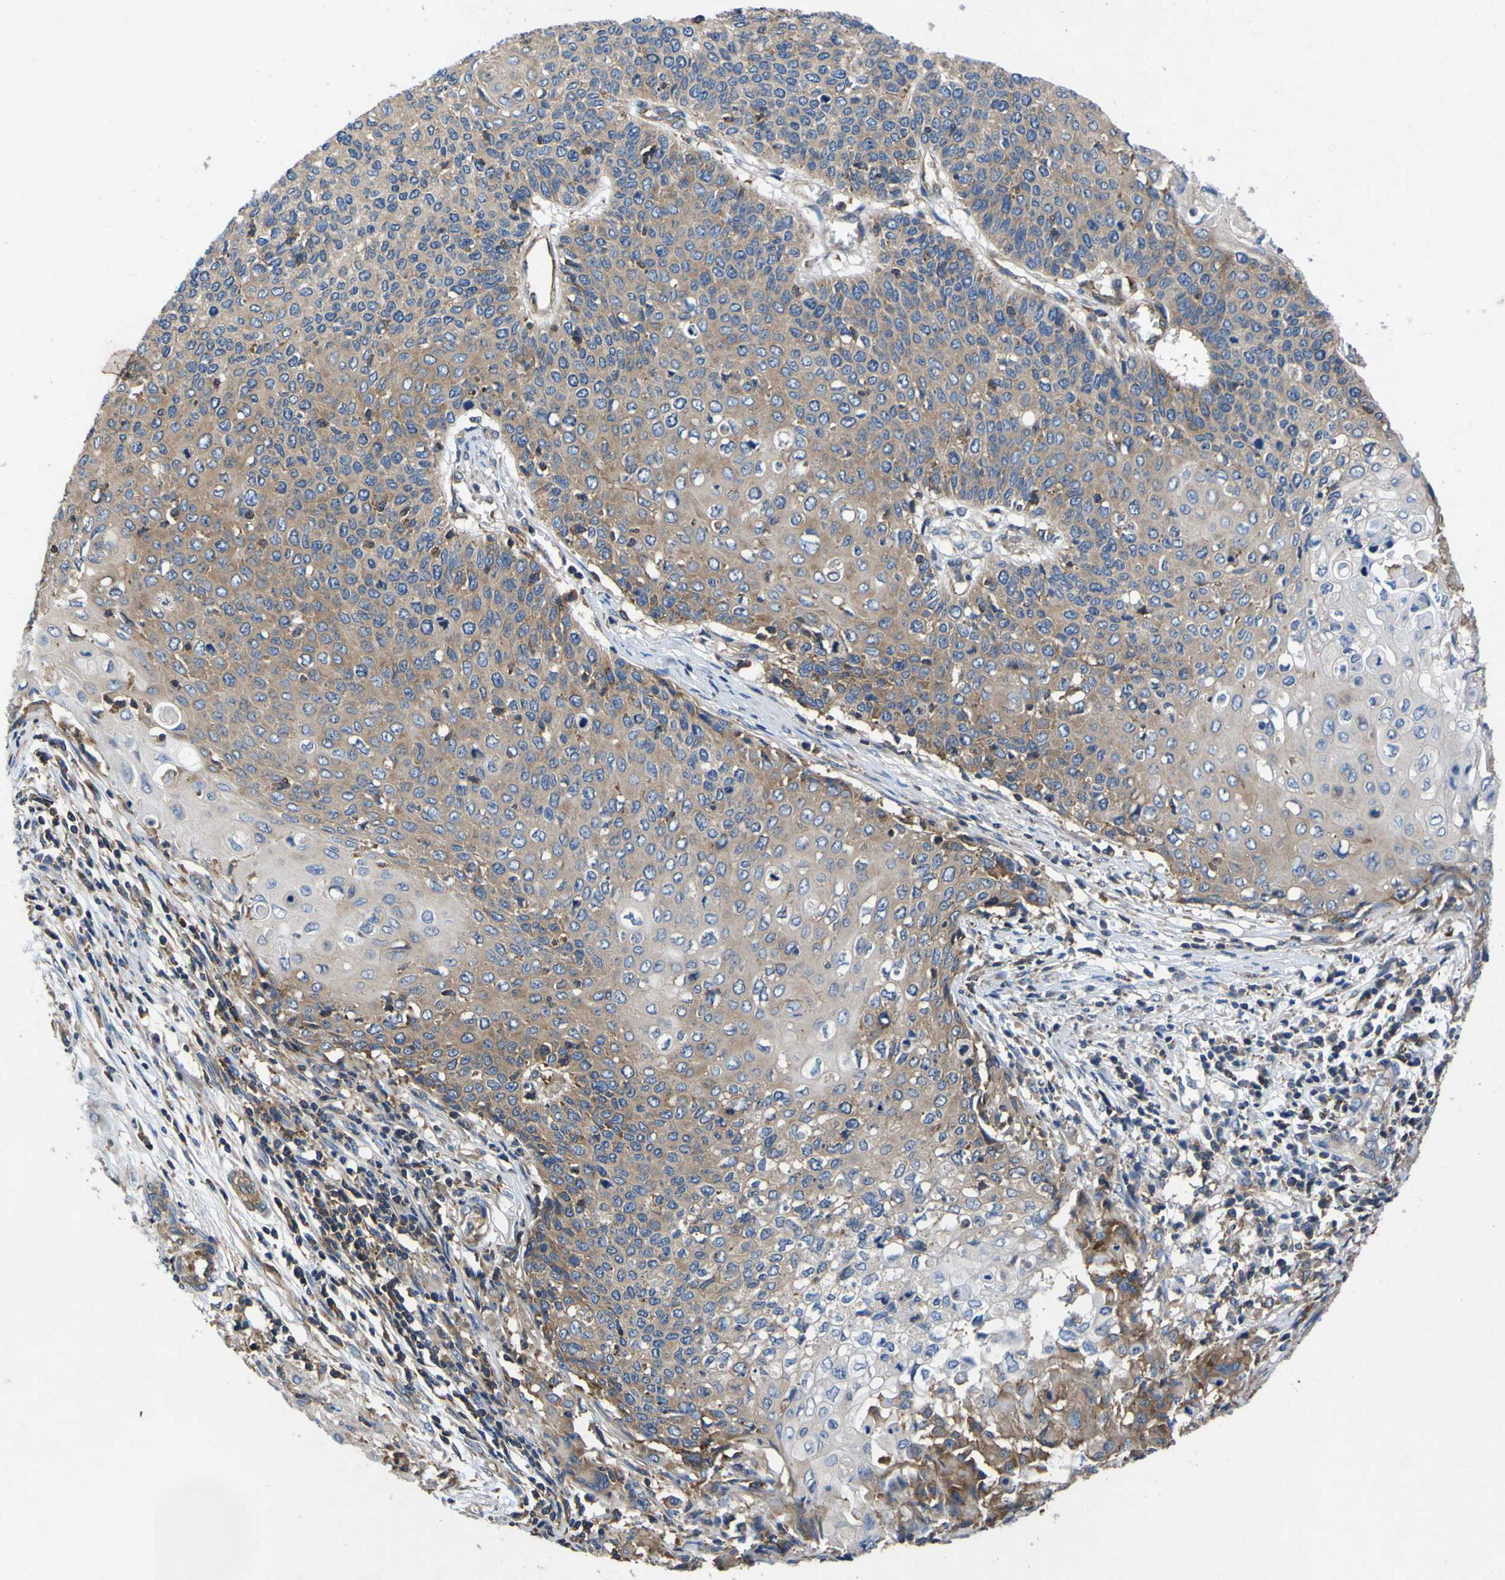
{"staining": {"intensity": "moderate", "quantity": "25%-75%", "location": "cytoplasmic/membranous"}, "tissue": "cervical cancer", "cell_type": "Tumor cells", "image_type": "cancer", "snomed": [{"axis": "morphology", "description": "Squamous cell carcinoma, NOS"}, {"axis": "topography", "description": "Cervix"}], "caption": "Immunohistochemistry (IHC) (DAB (3,3'-diaminobenzidine)) staining of human cervical squamous cell carcinoma shows moderate cytoplasmic/membranous protein staining in about 25%-75% of tumor cells.", "gene": "CNR2", "patient": {"sex": "female", "age": 39}}